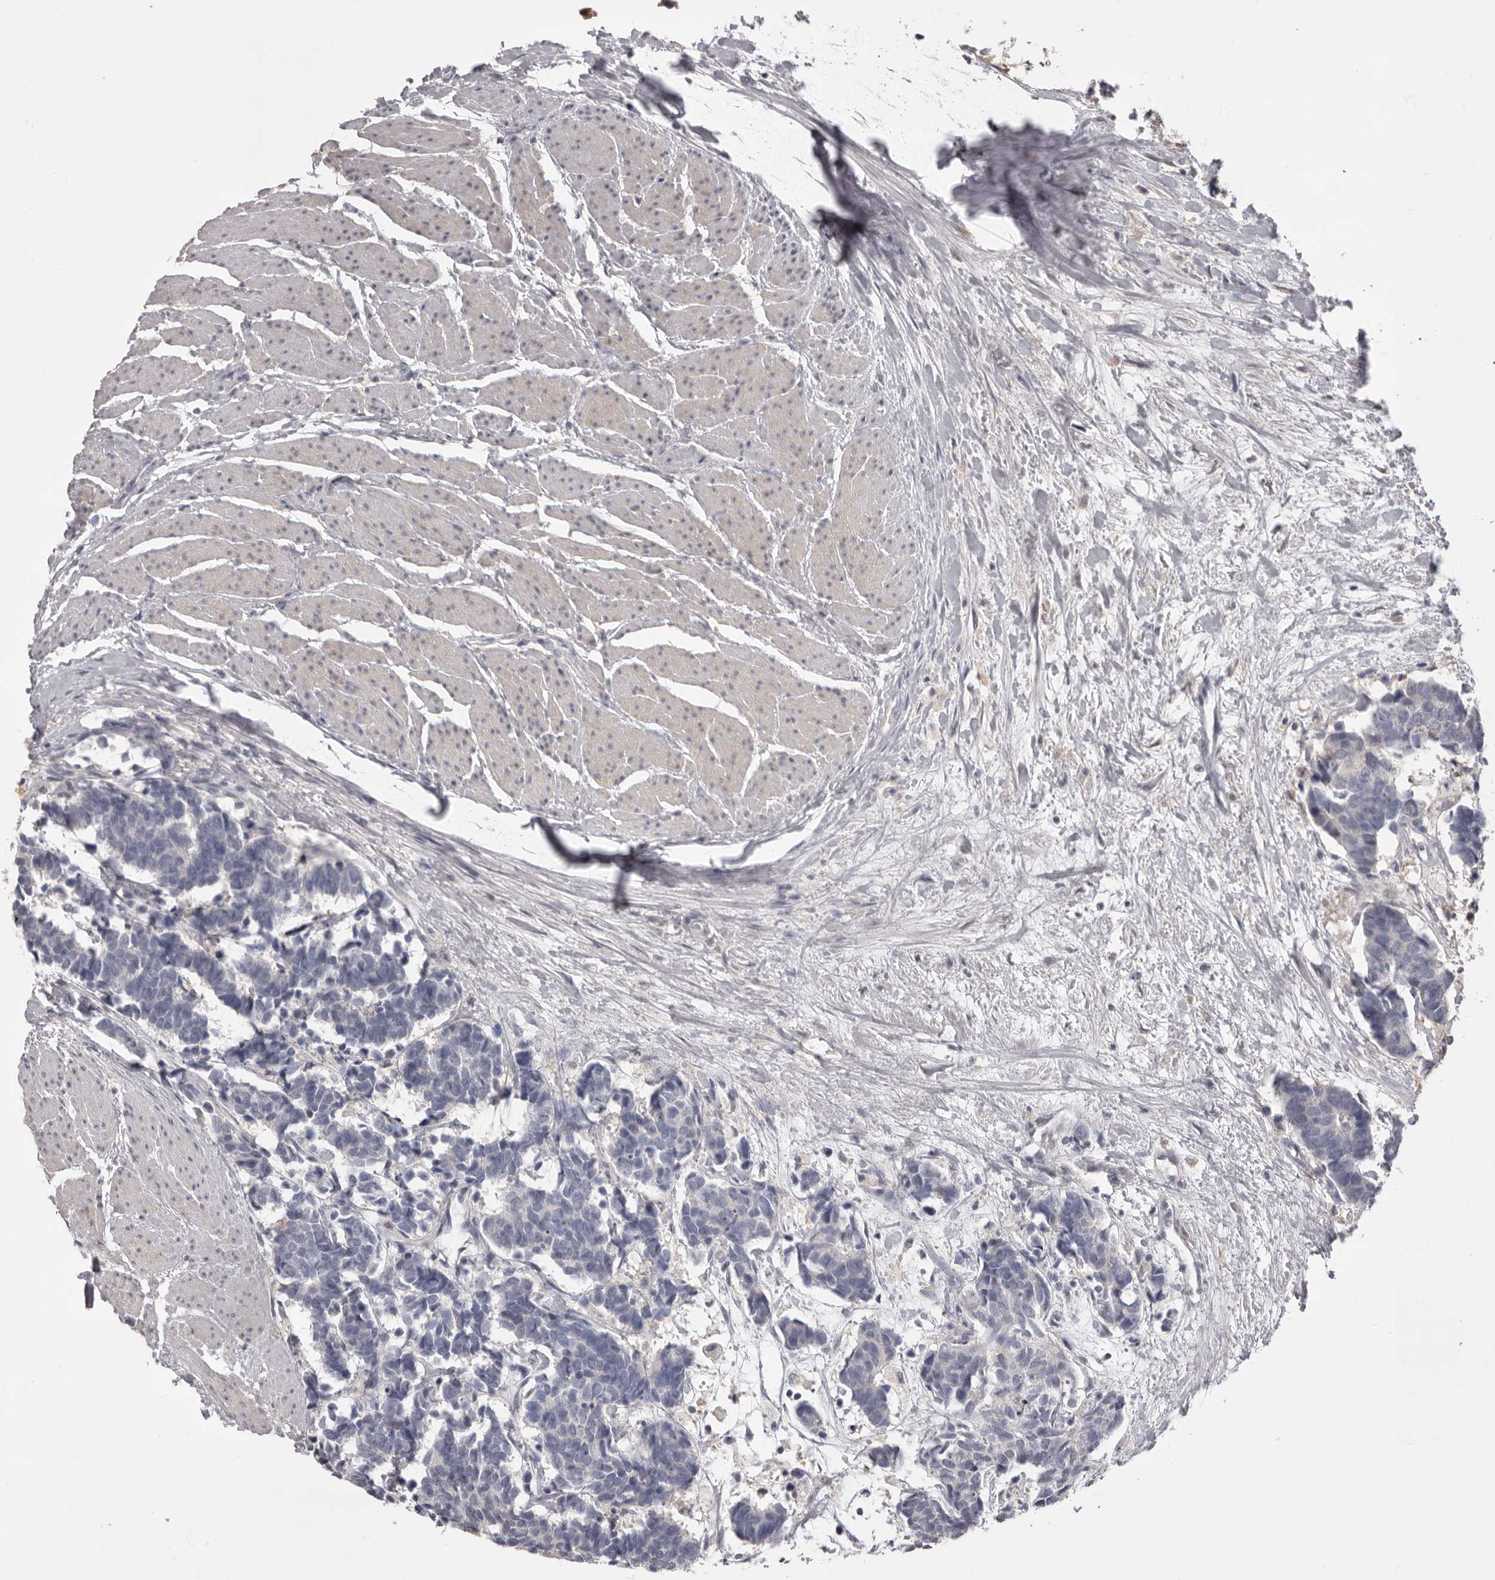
{"staining": {"intensity": "negative", "quantity": "none", "location": "none"}, "tissue": "carcinoid", "cell_type": "Tumor cells", "image_type": "cancer", "snomed": [{"axis": "morphology", "description": "Carcinoma, NOS"}, {"axis": "morphology", "description": "Carcinoid, malignant, NOS"}, {"axis": "topography", "description": "Urinary bladder"}], "caption": "Tumor cells are negative for protein expression in human carcinoid.", "gene": "MDH1", "patient": {"sex": "male", "age": 57}}